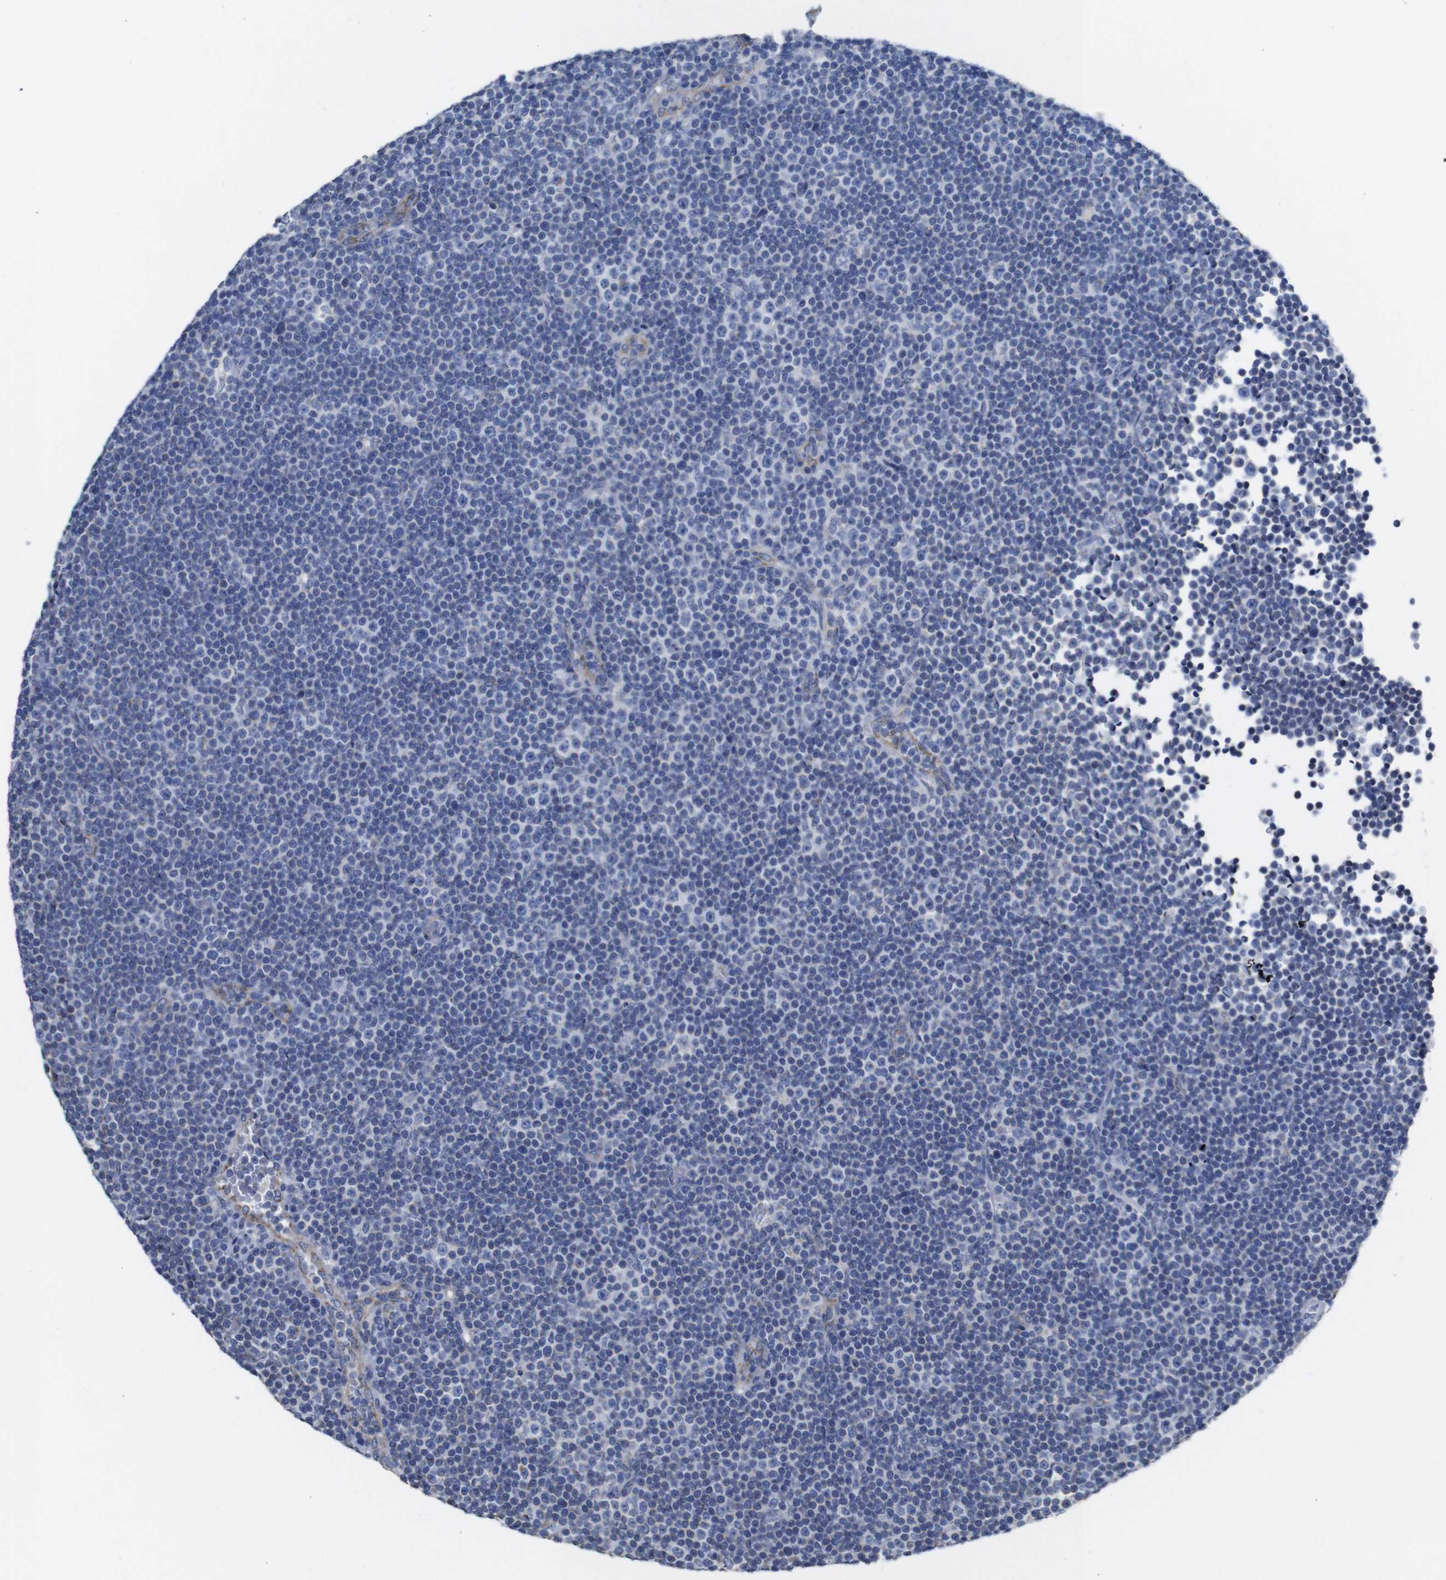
{"staining": {"intensity": "negative", "quantity": "none", "location": "none"}, "tissue": "lymphoma", "cell_type": "Tumor cells", "image_type": "cancer", "snomed": [{"axis": "morphology", "description": "Malignant lymphoma, non-Hodgkin's type, Low grade"}, {"axis": "topography", "description": "Lymph node"}], "caption": "The photomicrograph reveals no staining of tumor cells in low-grade malignant lymphoma, non-Hodgkin's type.", "gene": "MAOA", "patient": {"sex": "female", "age": 67}}